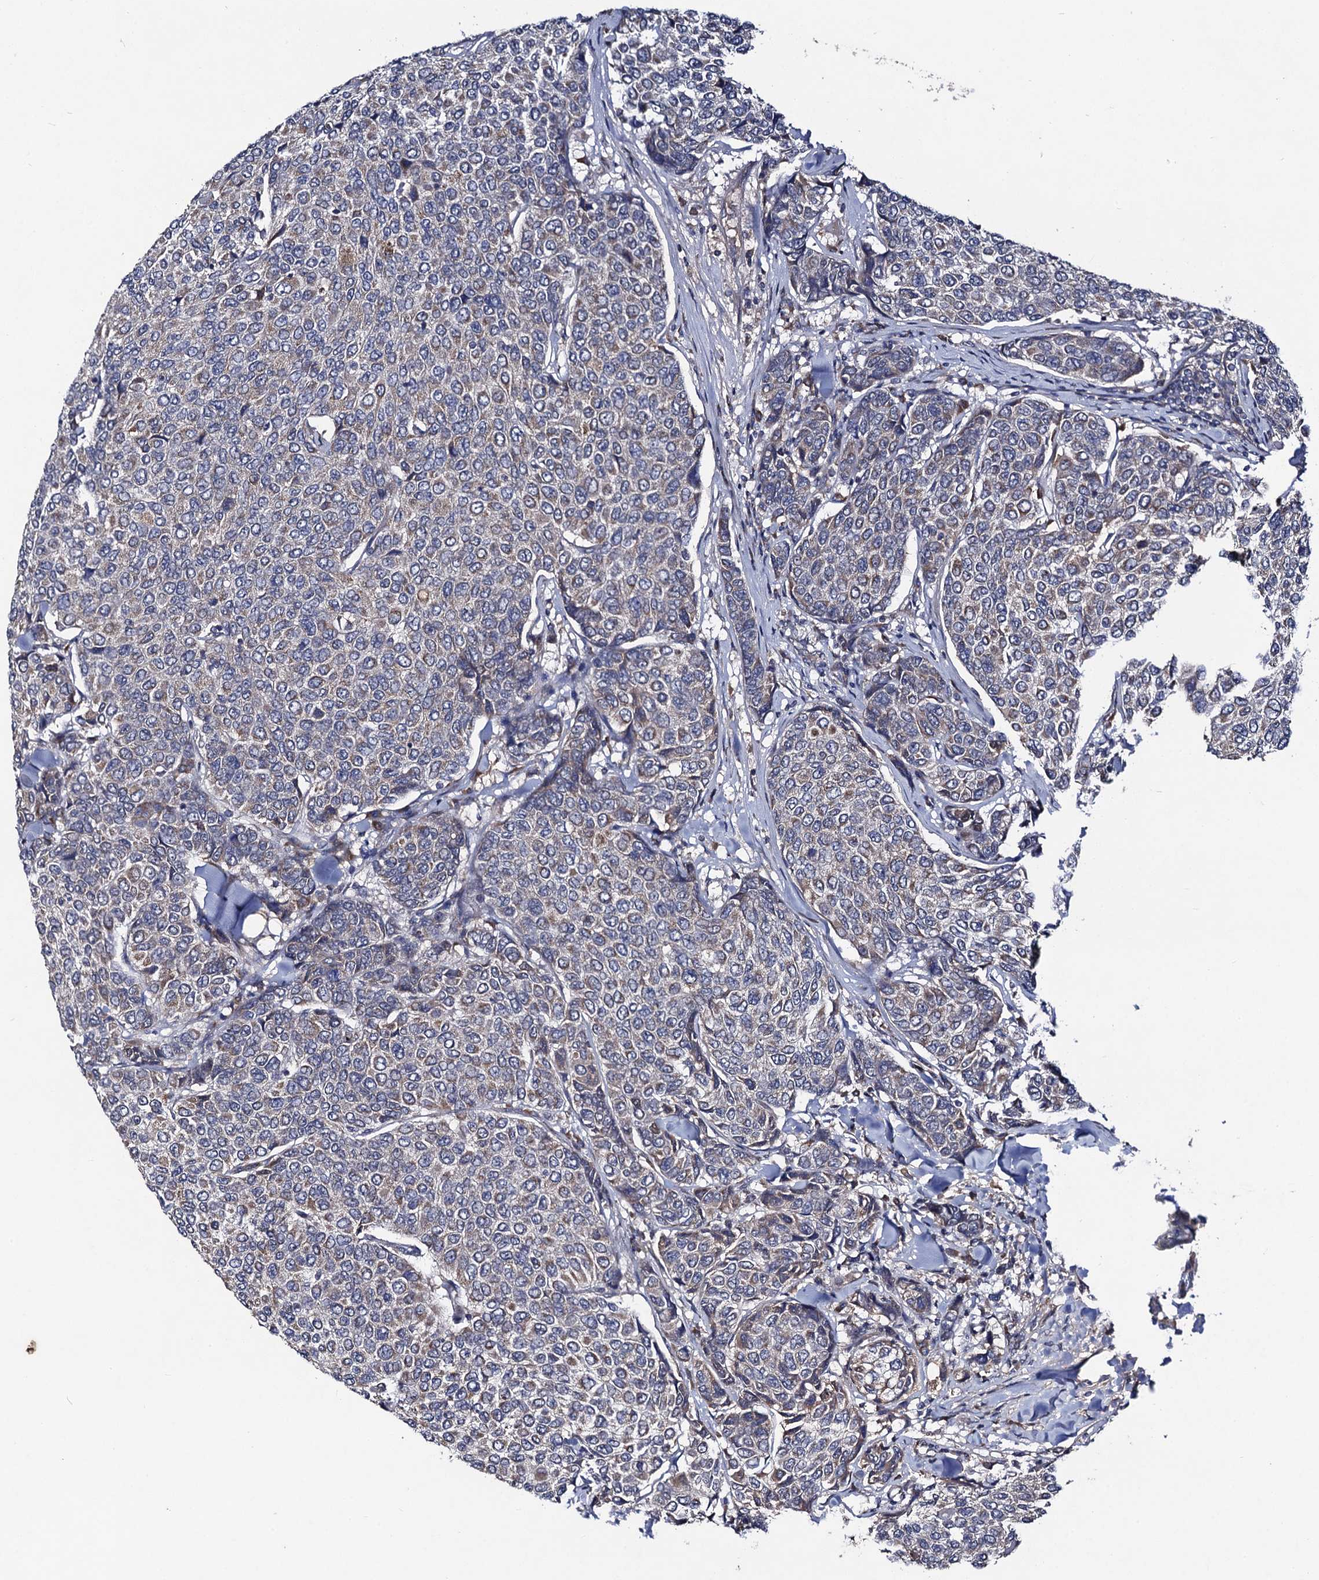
{"staining": {"intensity": "weak", "quantity": "25%-75%", "location": "cytoplasmic/membranous"}, "tissue": "breast cancer", "cell_type": "Tumor cells", "image_type": "cancer", "snomed": [{"axis": "morphology", "description": "Duct carcinoma"}, {"axis": "topography", "description": "Breast"}], "caption": "DAB (3,3'-diaminobenzidine) immunohistochemical staining of breast intraductal carcinoma displays weak cytoplasmic/membranous protein positivity in about 25%-75% of tumor cells. (brown staining indicates protein expression, while blue staining denotes nuclei).", "gene": "VPS37D", "patient": {"sex": "female", "age": 55}}